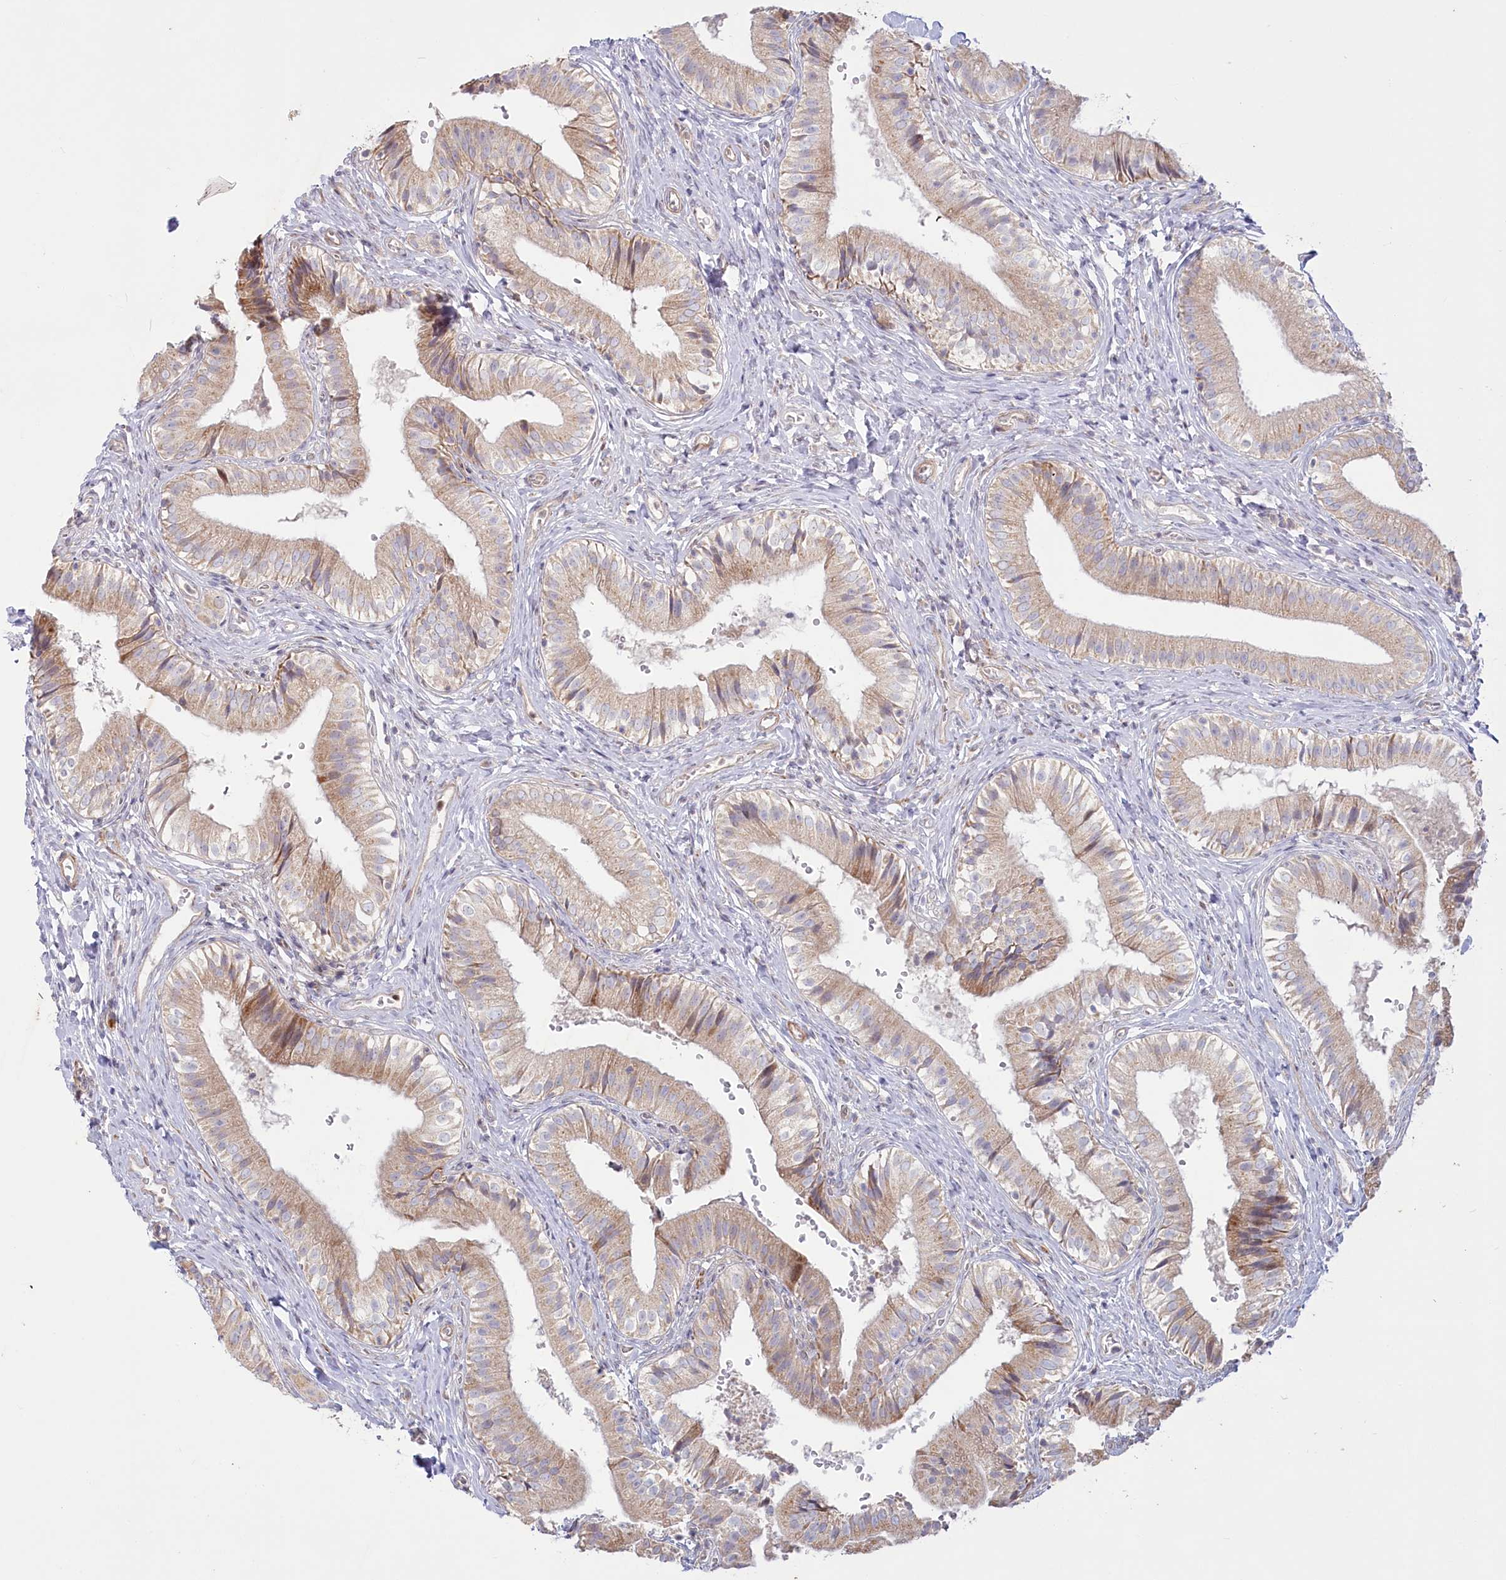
{"staining": {"intensity": "moderate", "quantity": ">75%", "location": "cytoplasmic/membranous"}, "tissue": "gallbladder", "cell_type": "Glandular cells", "image_type": "normal", "snomed": [{"axis": "morphology", "description": "Normal tissue, NOS"}, {"axis": "topography", "description": "Gallbladder"}], "caption": "Moderate cytoplasmic/membranous expression for a protein is present in approximately >75% of glandular cells of normal gallbladder using immunohistochemistry.", "gene": "MTG1", "patient": {"sex": "female", "age": 47}}